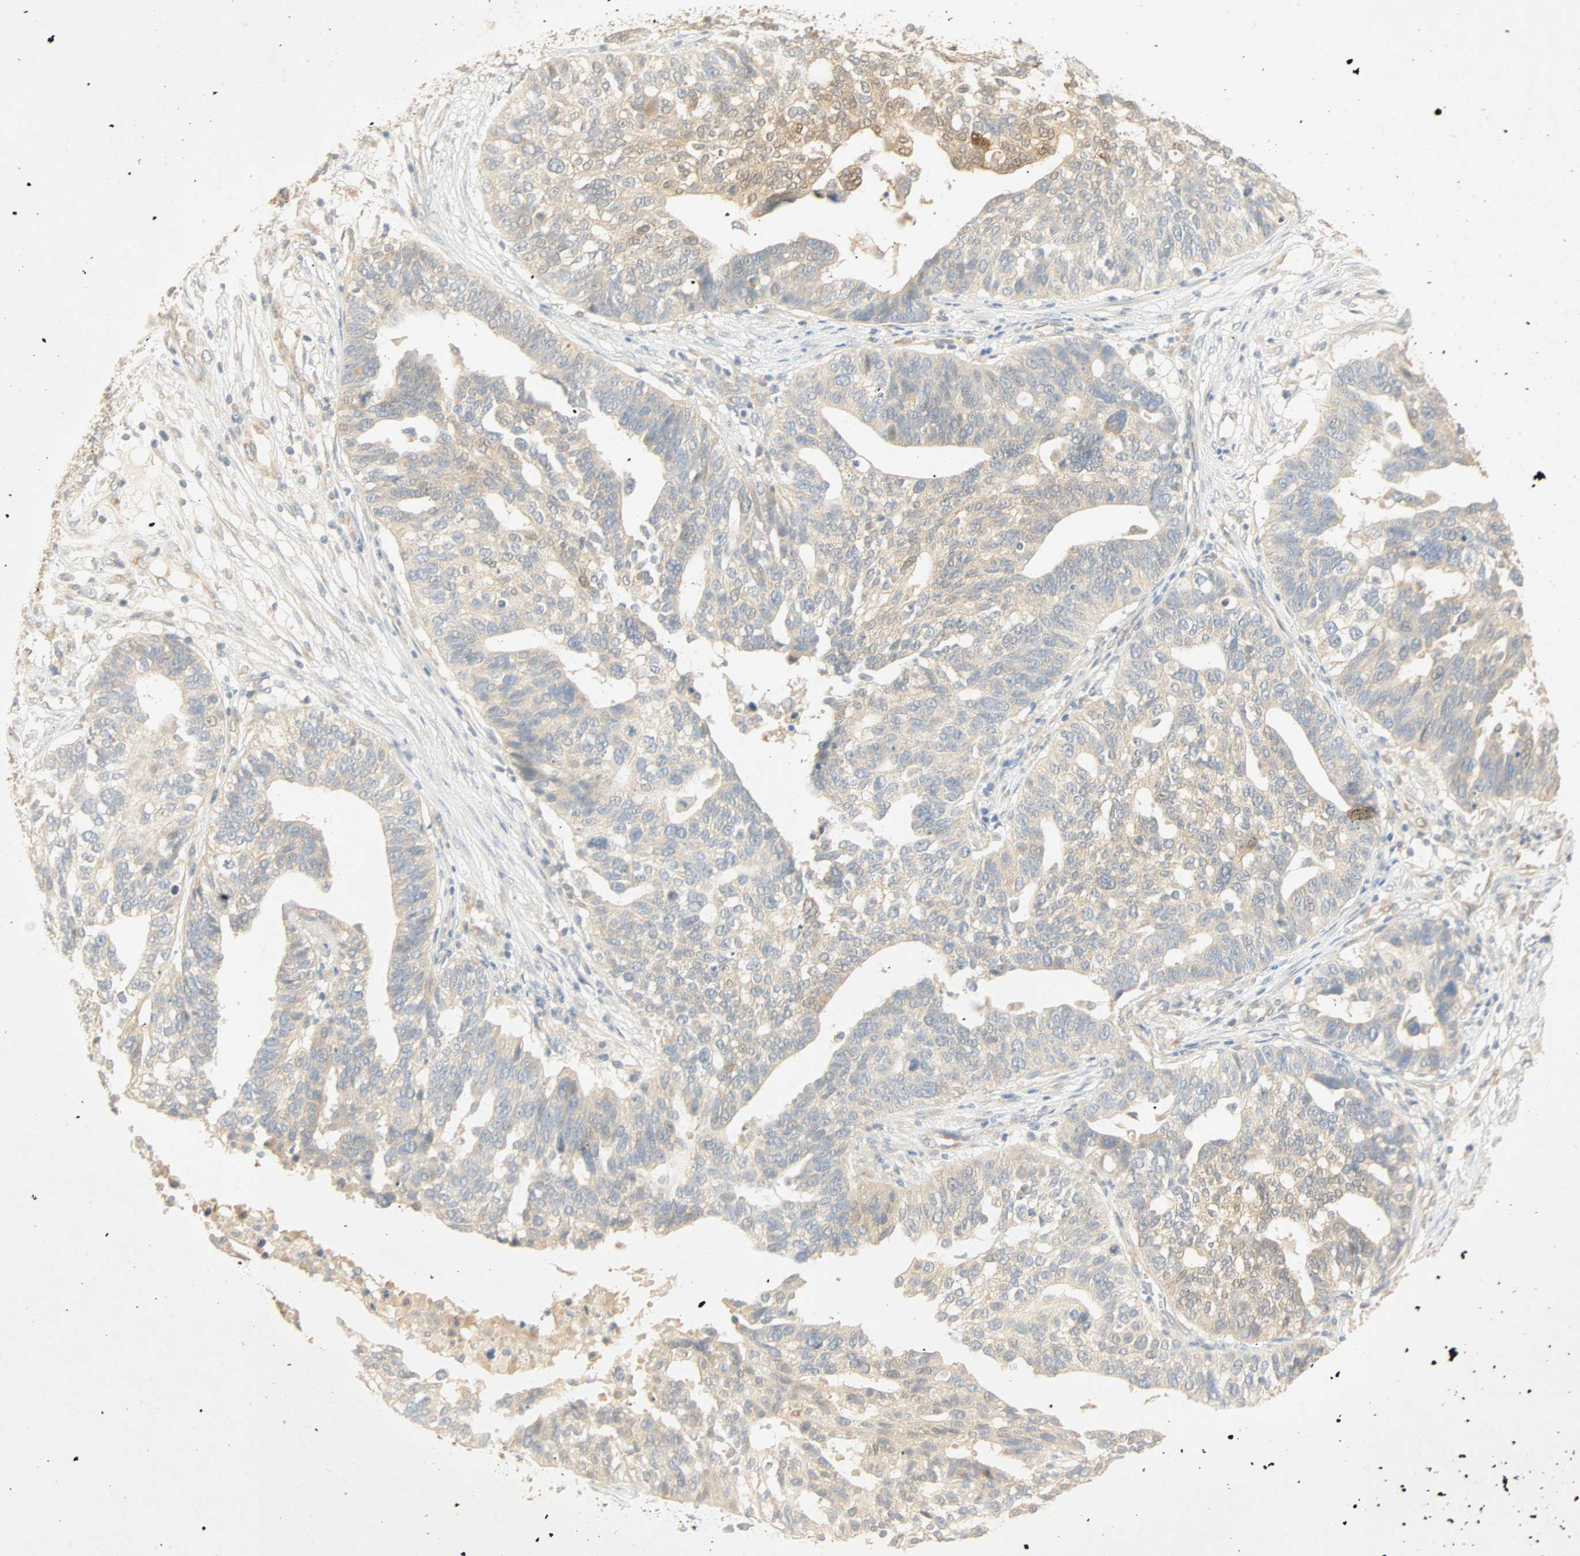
{"staining": {"intensity": "moderate", "quantity": "<25%", "location": "cytoplasmic/membranous"}, "tissue": "ovarian cancer", "cell_type": "Tumor cells", "image_type": "cancer", "snomed": [{"axis": "morphology", "description": "Cystadenocarcinoma, serous, NOS"}, {"axis": "topography", "description": "Ovary"}], "caption": "Immunohistochemistry photomicrograph of human ovarian cancer stained for a protein (brown), which displays low levels of moderate cytoplasmic/membranous expression in about <25% of tumor cells.", "gene": "SELENBP1", "patient": {"sex": "female", "age": 59}}